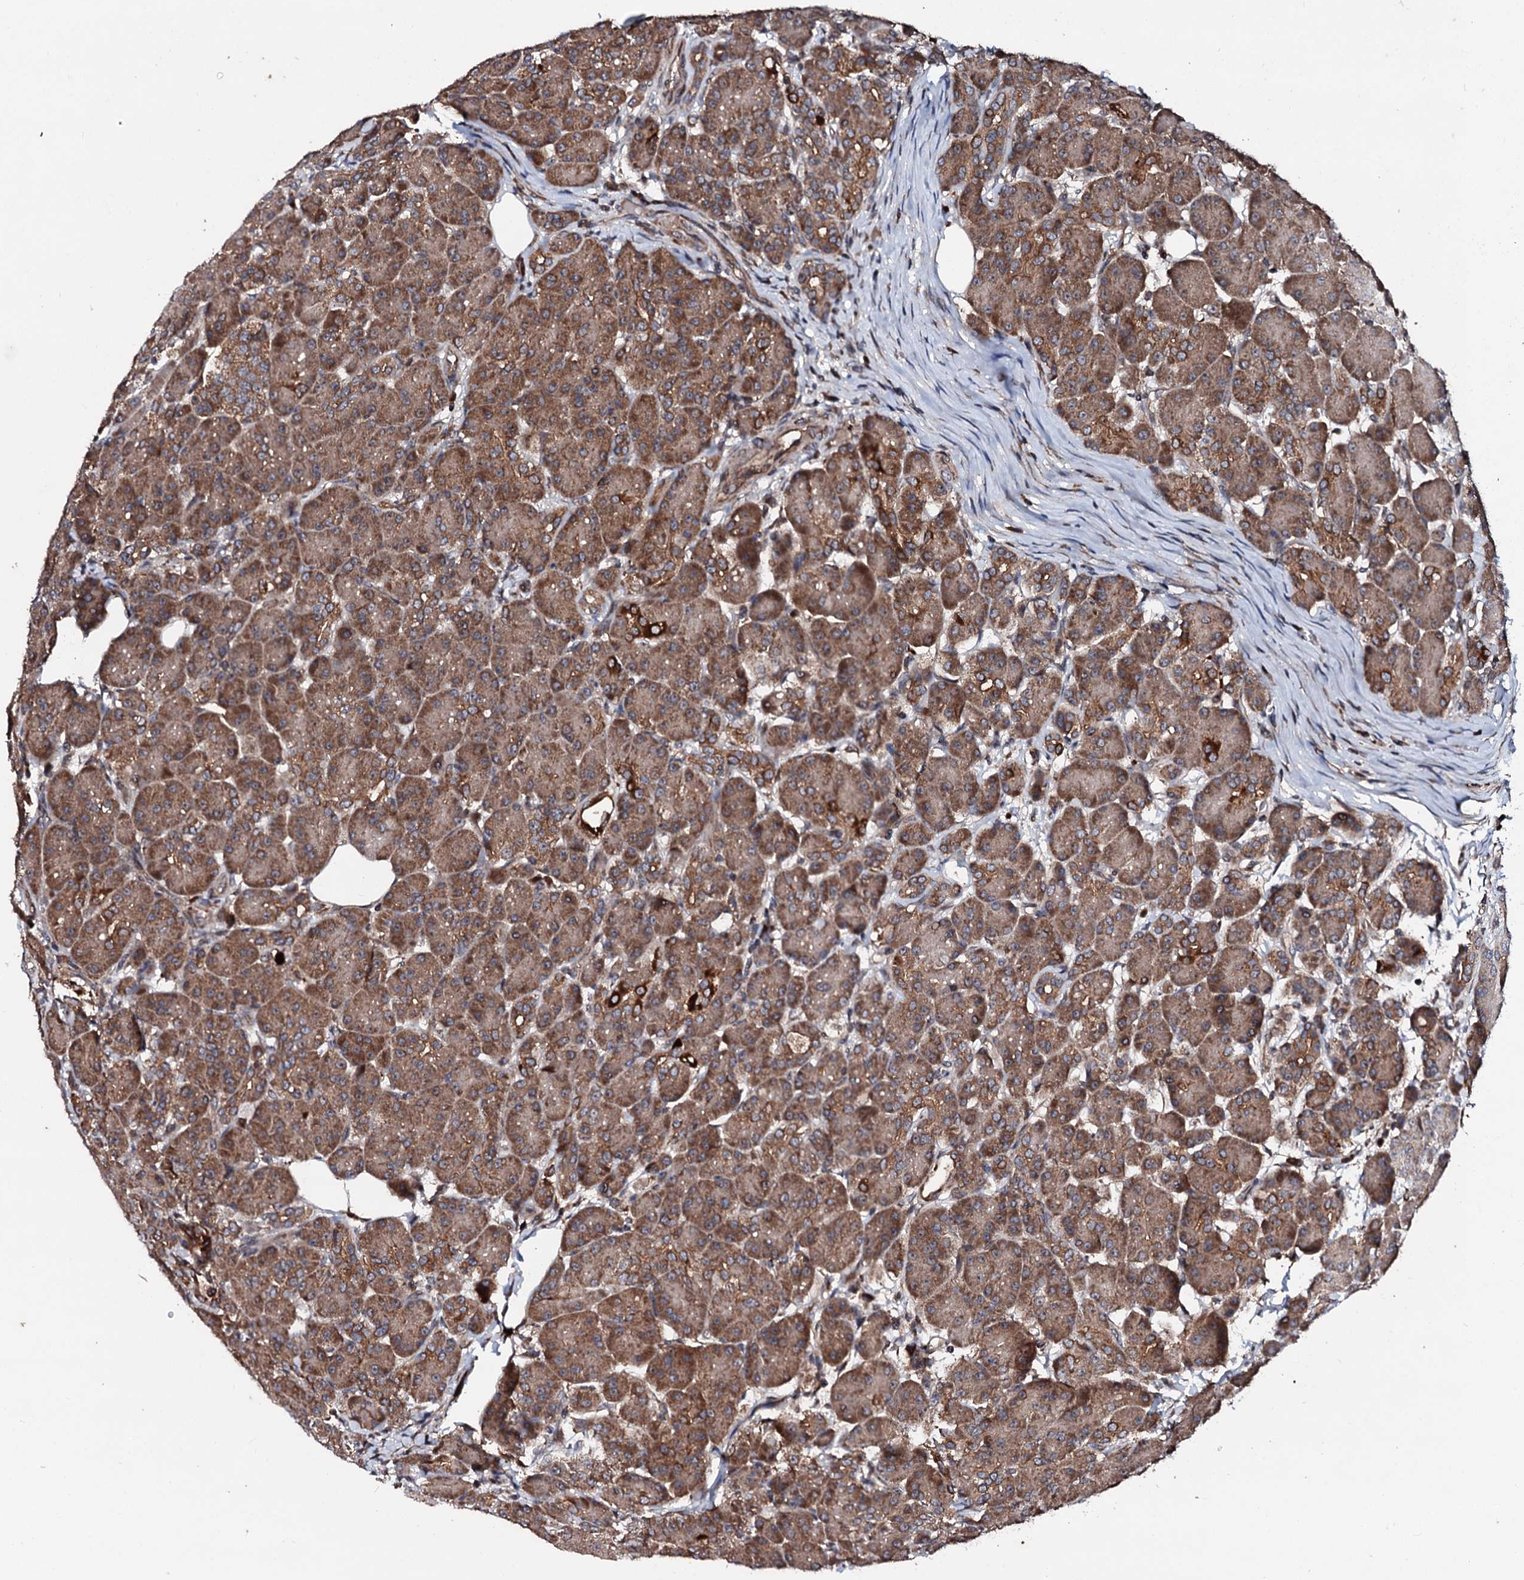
{"staining": {"intensity": "strong", "quantity": ">75%", "location": "cytoplasmic/membranous"}, "tissue": "pancreas", "cell_type": "Exocrine glandular cells", "image_type": "normal", "snomed": [{"axis": "morphology", "description": "Normal tissue, NOS"}, {"axis": "topography", "description": "Pancreas"}], "caption": "Pancreas stained with a brown dye reveals strong cytoplasmic/membranous positive expression in about >75% of exocrine glandular cells.", "gene": "ENSG00000256591", "patient": {"sex": "male", "age": 63}}